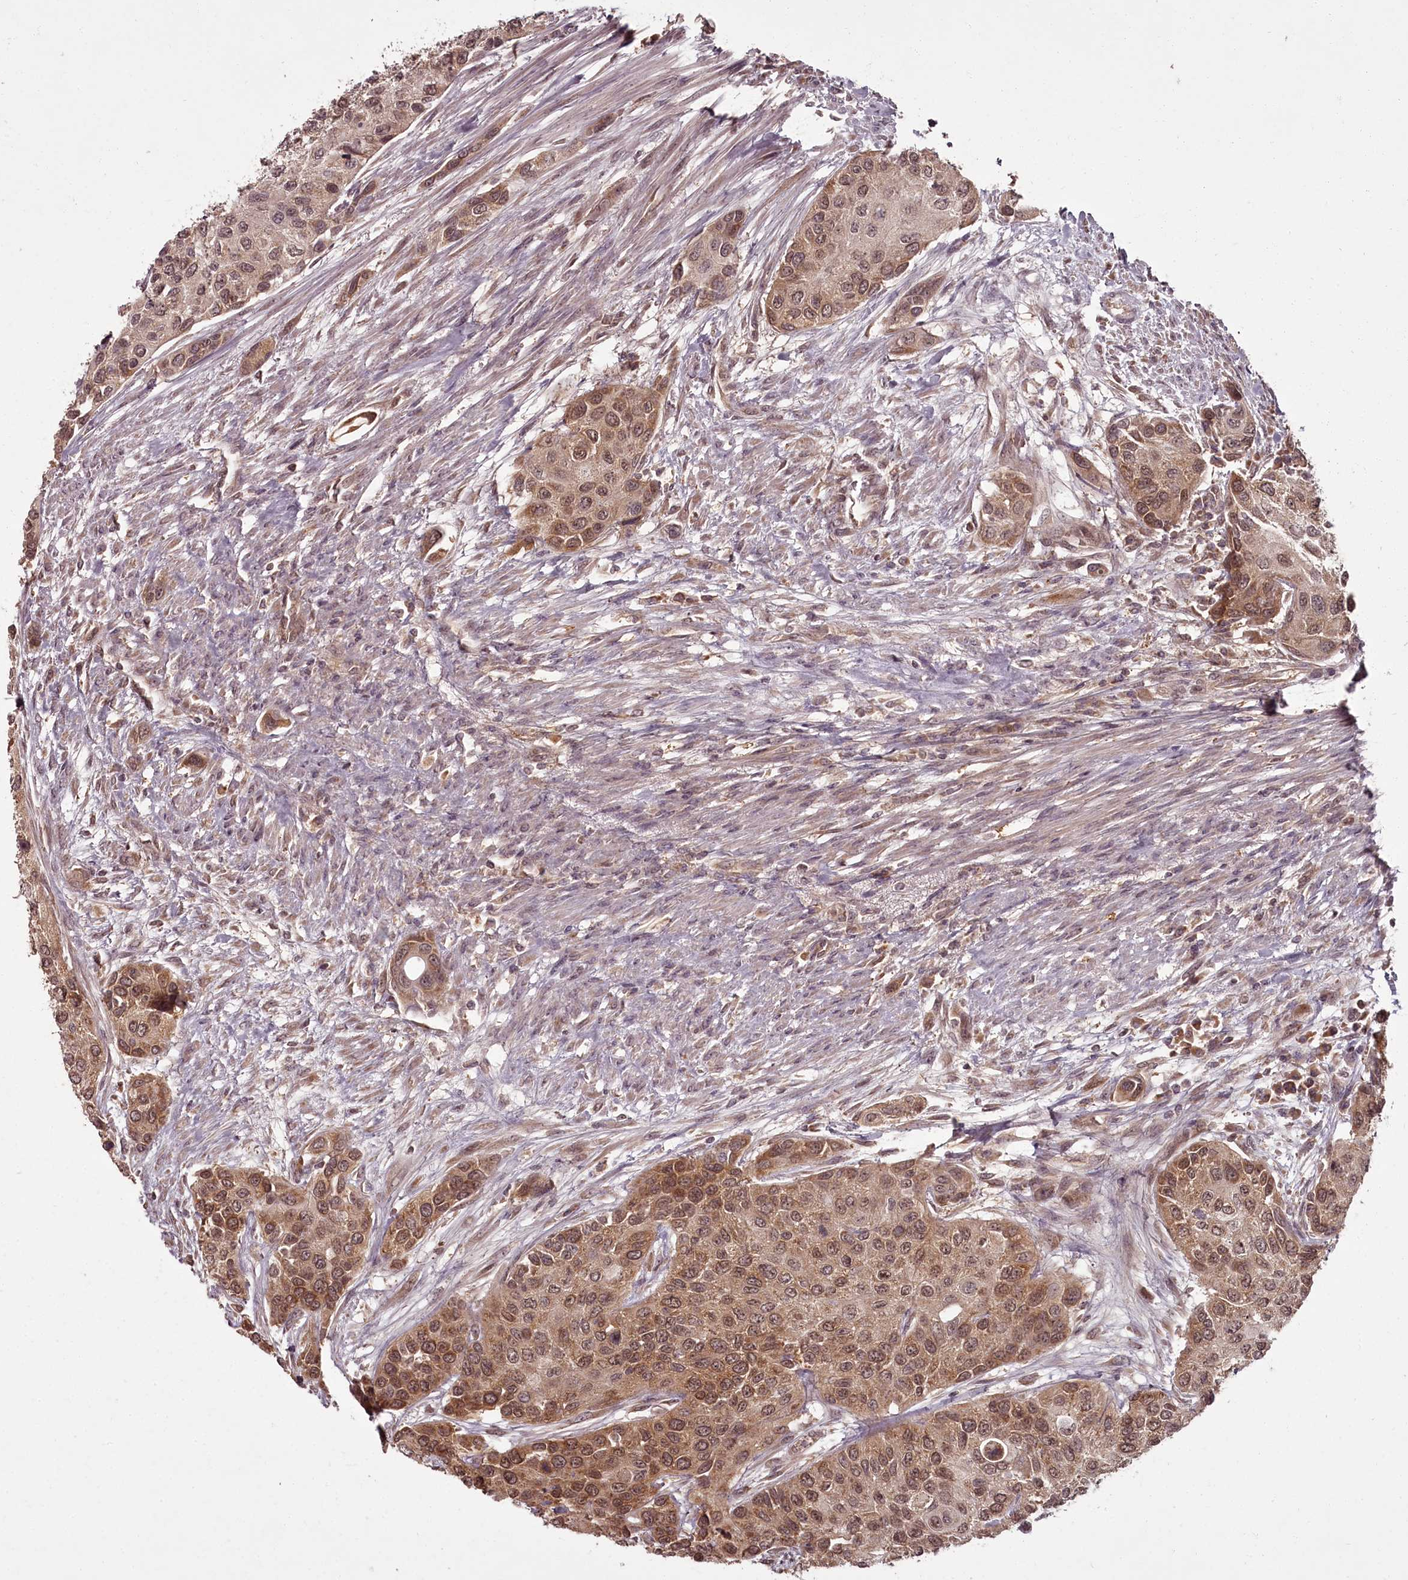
{"staining": {"intensity": "moderate", "quantity": ">75%", "location": "cytoplasmic/membranous,nuclear"}, "tissue": "urothelial cancer", "cell_type": "Tumor cells", "image_type": "cancer", "snomed": [{"axis": "morphology", "description": "Normal tissue, NOS"}, {"axis": "morphology", "description": "Urothelial carcinoma, High grade"}, {"axis": "topography", "description": "Vascular tissue"}, {"axis": "topography", "description": "Urinary bladder"}], "caption": "Immunohistochemistry (IHC) micrograph of neoplastic tissue: urothelial cancer stained using IHC demonstrates medium levels of moderate protein expression localized specifically in the cytoplasmic/membranous and nuclear of tumor cells, appearing as a cytoplasmic/membranous and nuclear brown color.", "gene": "PCBP2", "patient": {"sex": "female", "age": 56}}